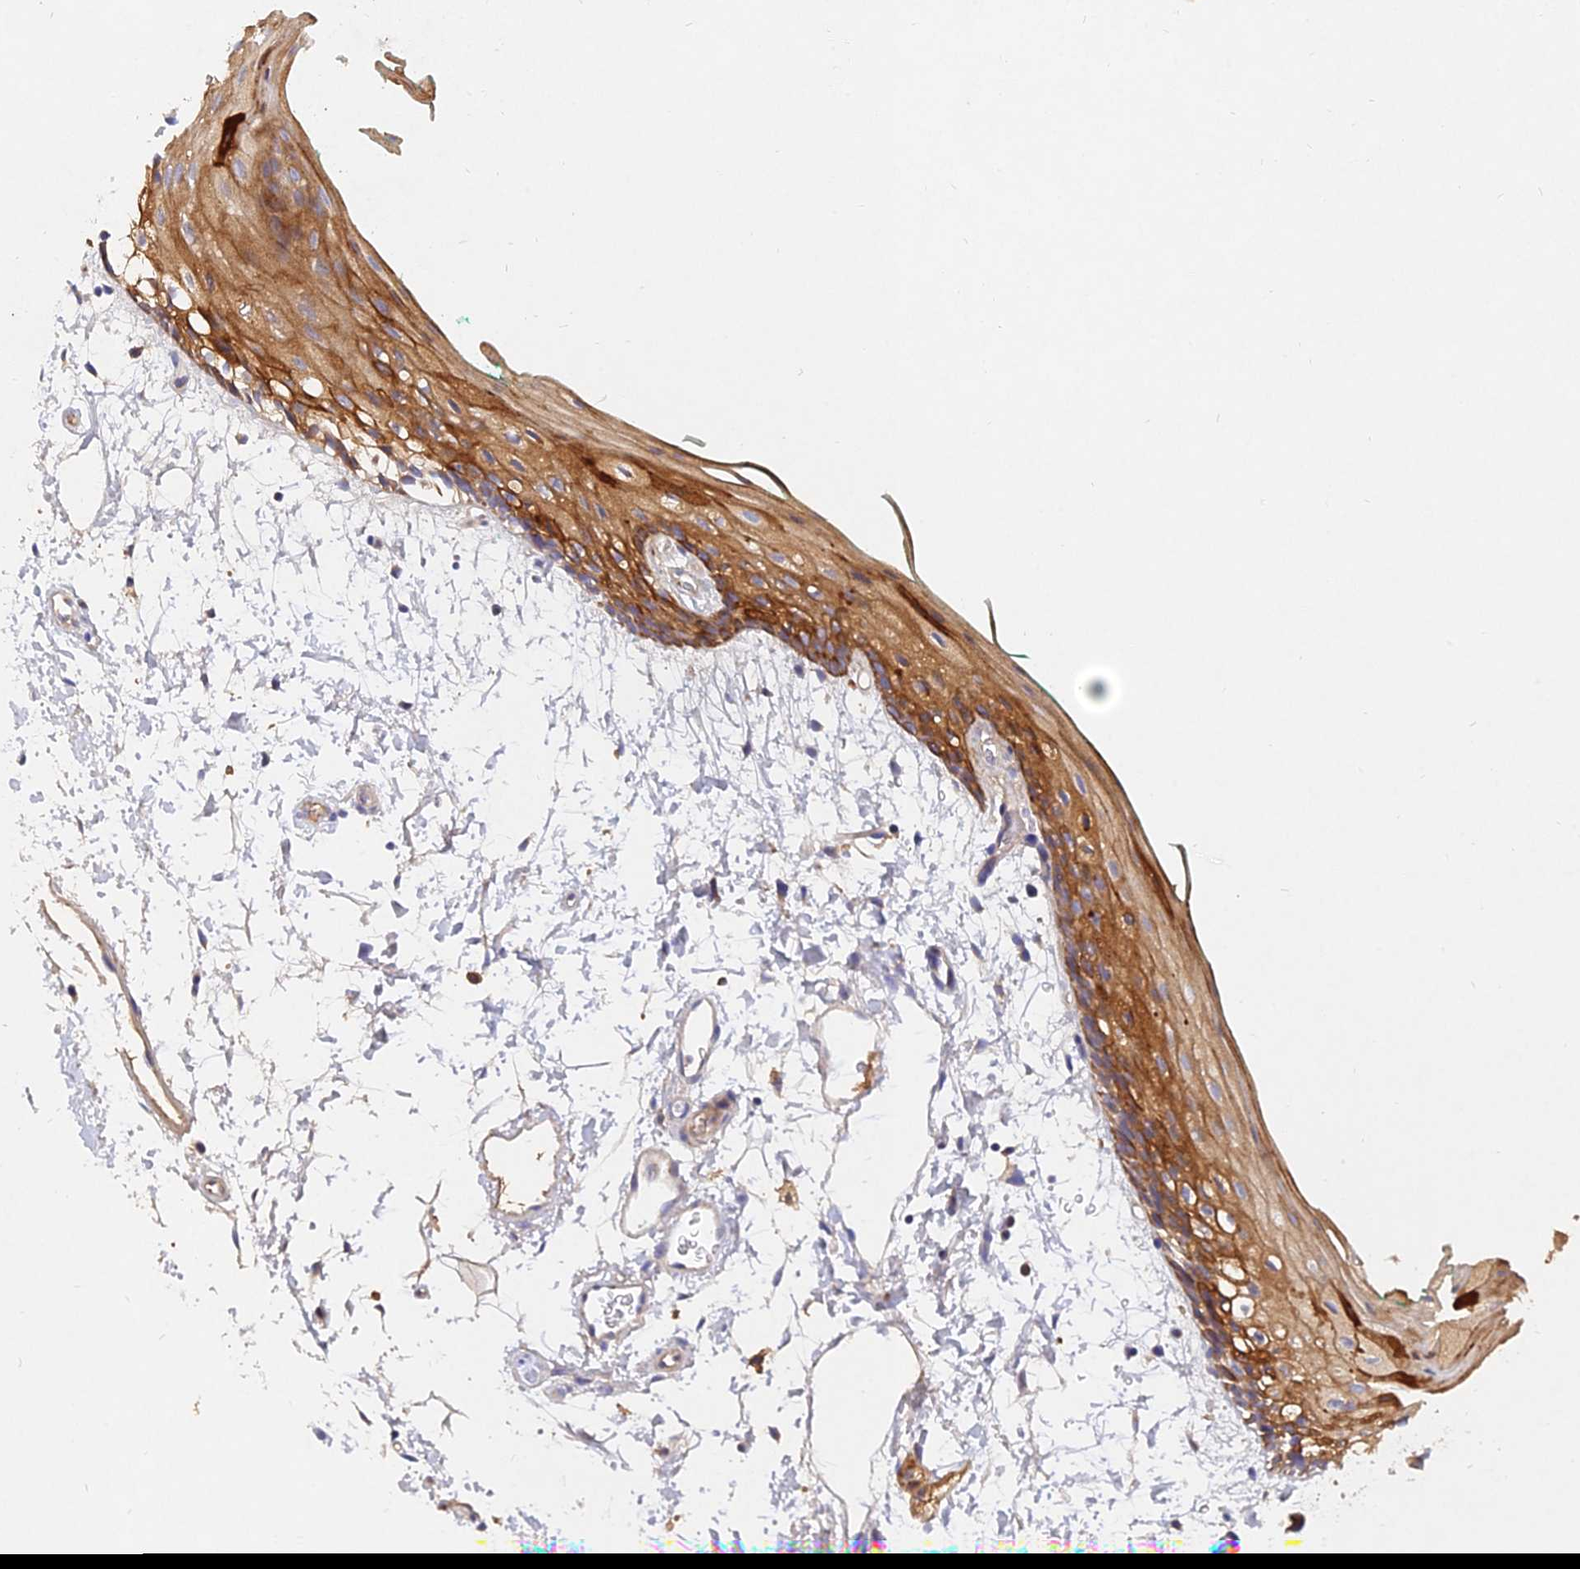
{"staining": {"intensity": "moderate", "quantity": ">75%", "location": "cytoplasmic/membranous"}, "tissue": "oral mucosa", "cell_type": "Squamous epithelial cells", "image_type": "normal", "snomed": [{"axis": "morphology", "description": "Normal tissue, NOS"}, {"axis": "topography", "description": "Skeletal muscle"}, {"axis": "topography", "description": "Oral tissue"}, {"axis": "topography", "description": "Peripheral nerve tissue"}], "caption": "Human oral mucosa stained with a brown dye demonstrates moderate cytoplasmic/membranous positive positivity in approximately >75% of squamous epithelial cells.", "gene": "MROH1", "patient": {"sex": "female", "age": 84}}